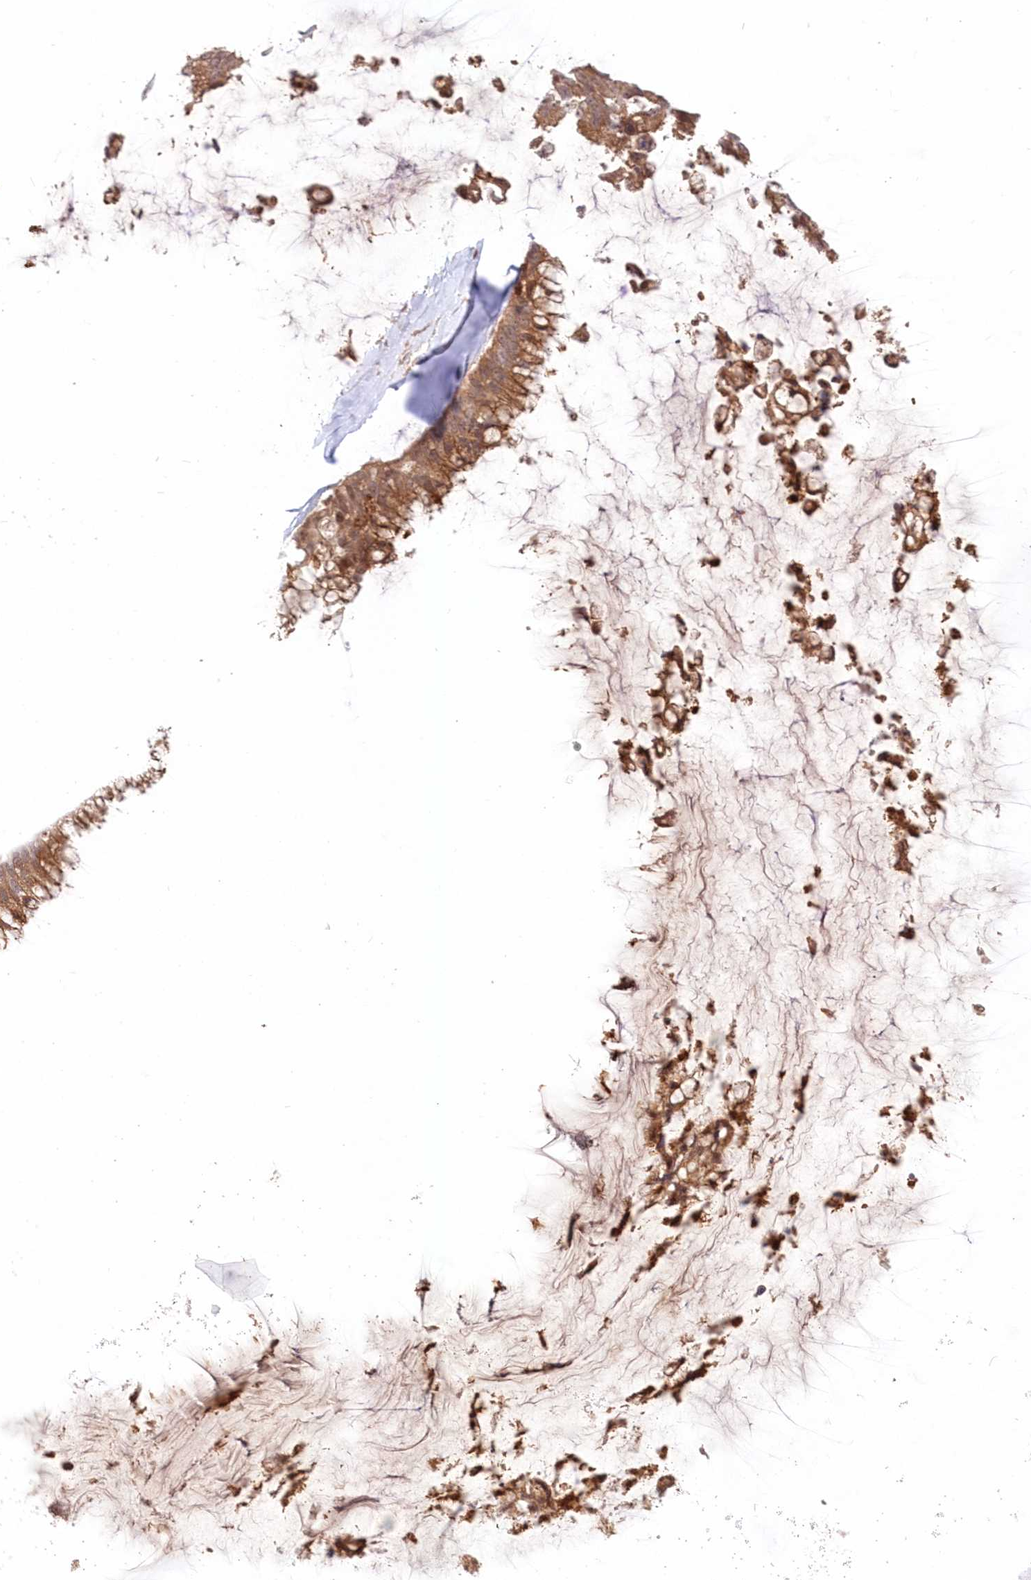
{"staining": {"intensity": "moderate", "quantity": ">75%", "location": "cytoplasmic/membranous"}, "tissue": "ovarian cancer", "cell_type": "Tumor cells", "image_type": "cancer", "snomed": [{"axis": "morphology", "description": "Cystadenocarcinoma, mucinous, NOS"}, {"axis": "topography", "description": "Ovary"}], "caption": "Immunohistochemical staining of human mucinous cystadenocarcinoma (ovarian) displays moderate cytoplasmic/membranous protein staining in about >75% of tumor cells.", "gene": "MTMR3", "patient": {"sex": "female", "age": 39}}